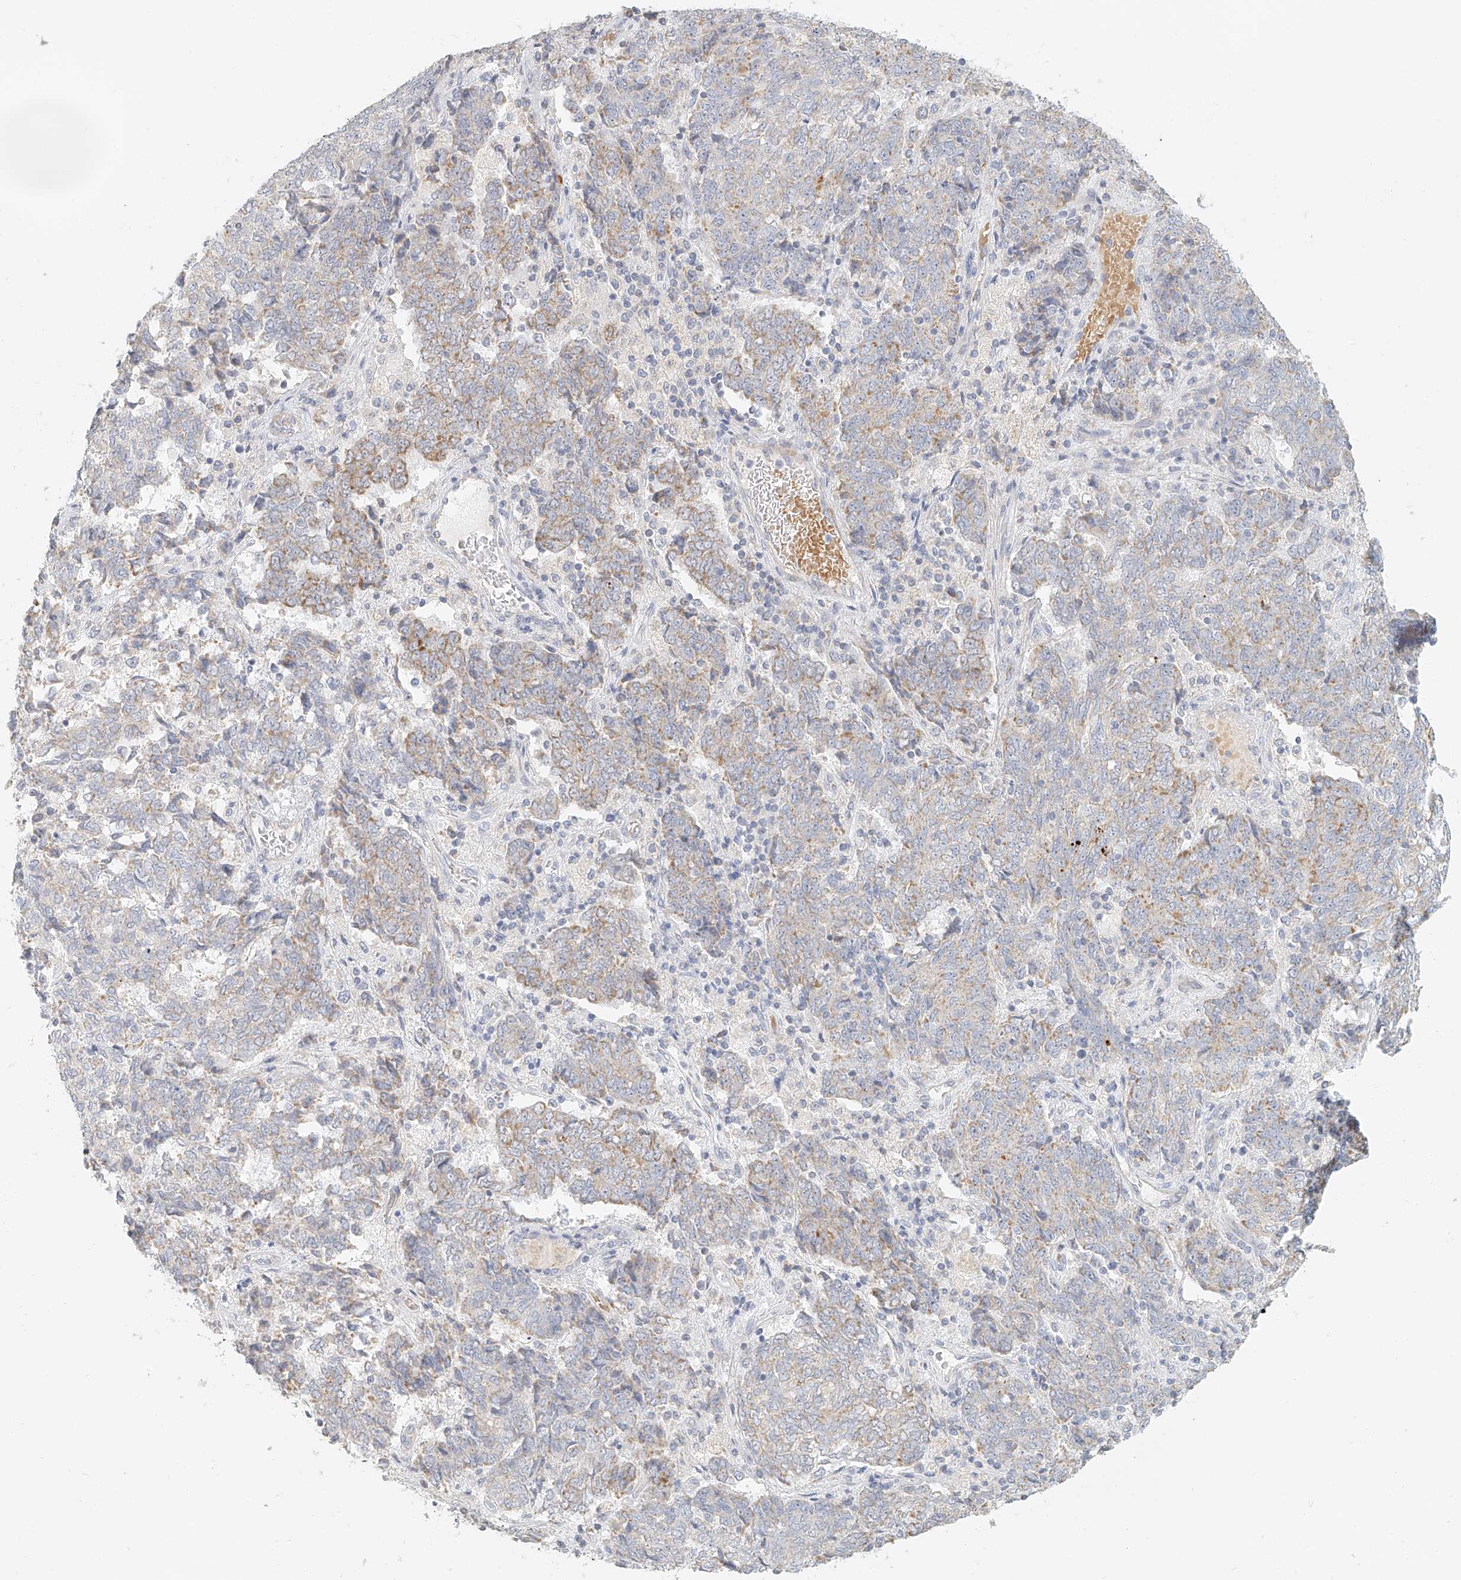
{"staining": {"intensity": "weak", "quantity": "<25%", "location": "cytoplasmic/membranous"}, "tissue": "endometrial cancer", "cell_type": "Tumor cells", "image_type": "cancer", "snomed": [{"axis": "morphology", "description": "Adenocarcinoma, NOS"}, {"axis": "topography", "description": "Endometrium"}], "caption": "Tumor cells are negative for protein expression in human endometrial adenocarcinoma.", "gene": "CXorf58", "patient": {"sex": "female", "age": 80}}